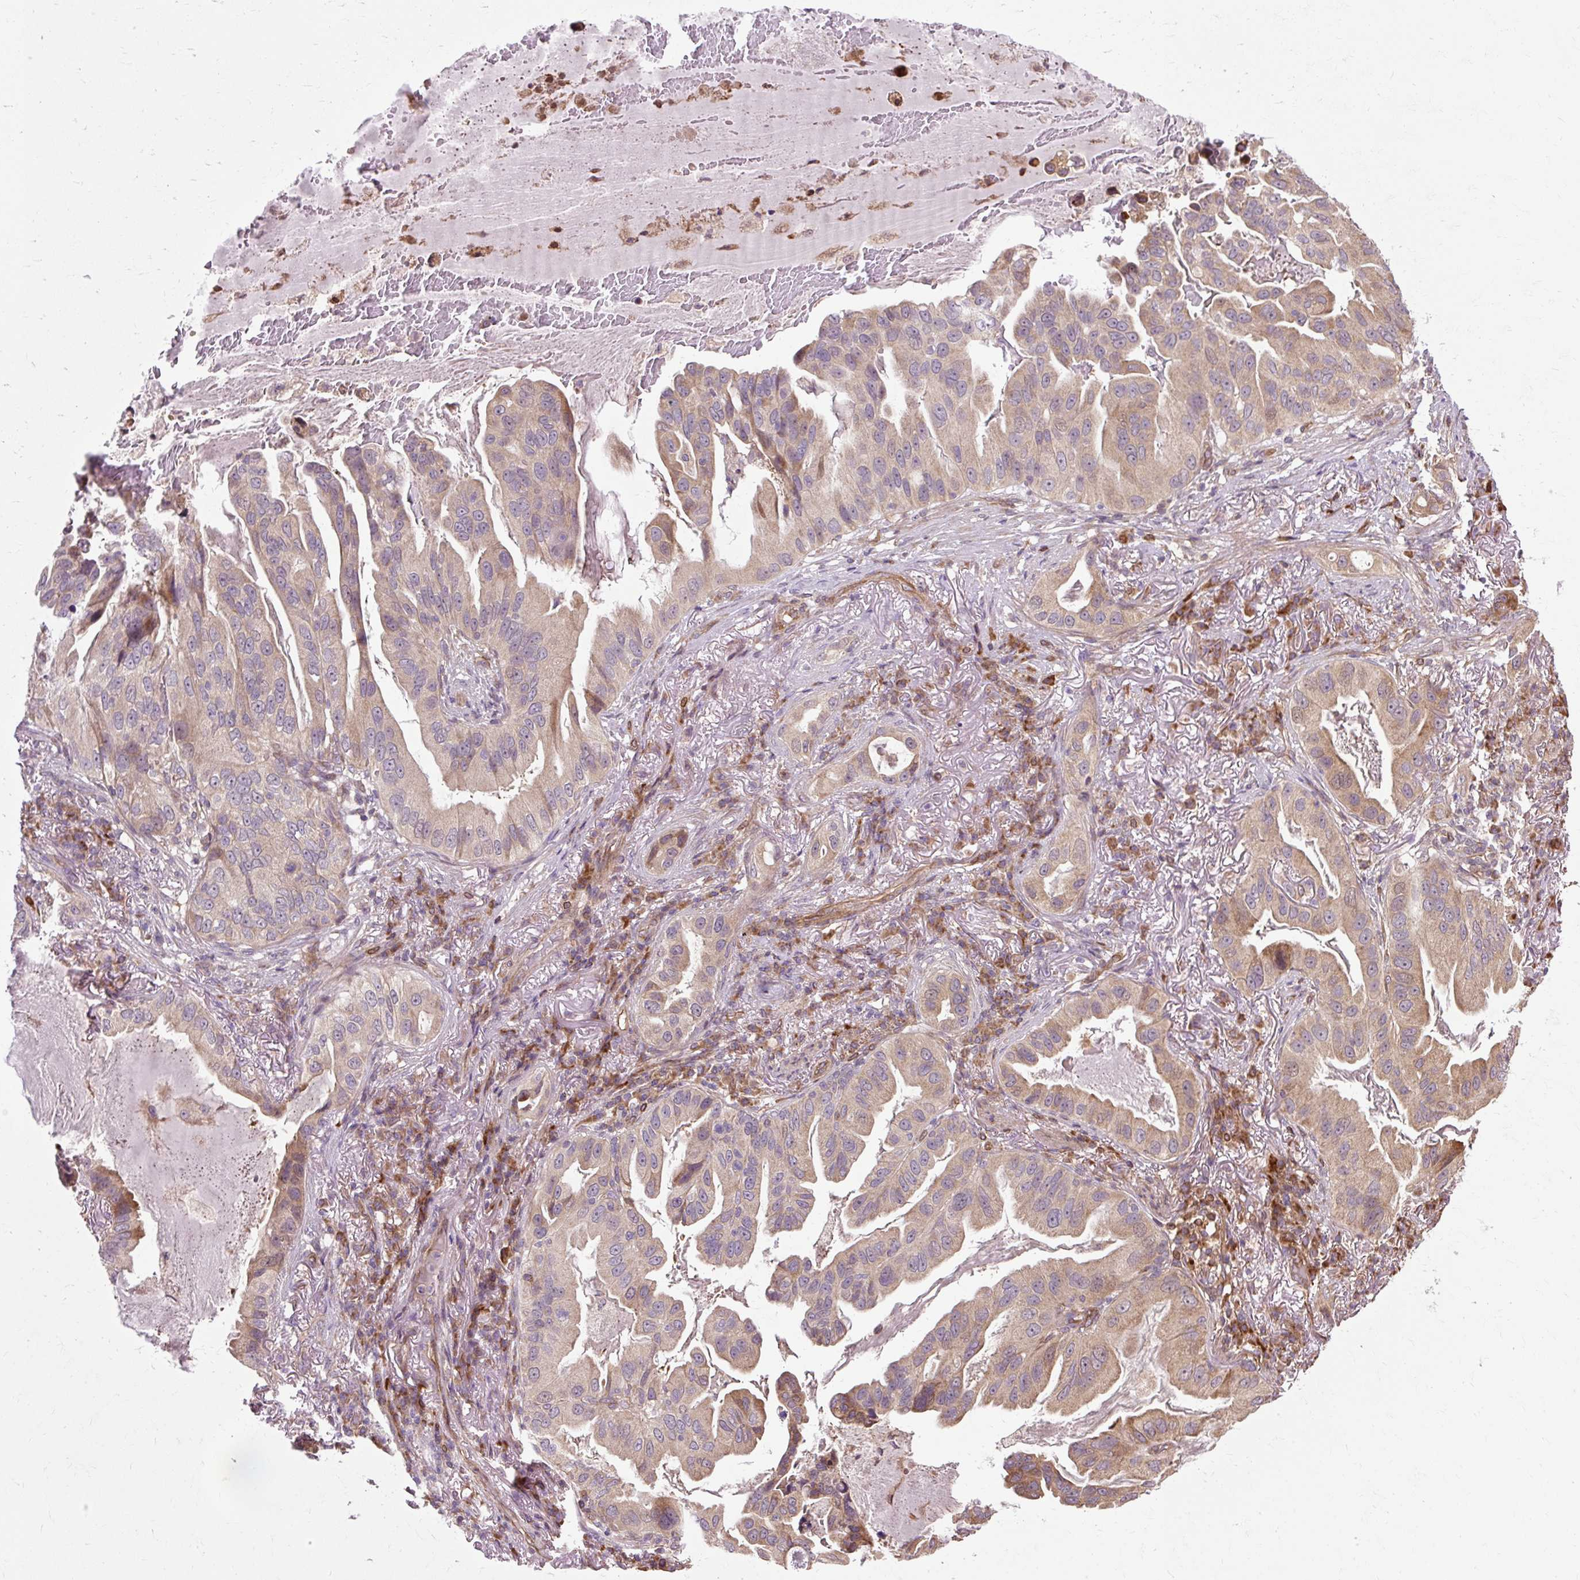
{"staining": {"intensity": "weak", "quantity": ">75%", "location": "cytoplasmic/membranous"}, "tissue": "lung cancer", "cell_type": "Tumor cells", "image_type": "cancer", "snomed": [{"axis": "morphology", "description": "Adenocarcinoma, NOS"}, {"axis": "topography", "description": "Lung"}], "caption": "Lung cancer stained with immunohistochemistry reveals weak cytoplasmic/membranous positivity in about >75% of tumor cells.", "gene": "FLRT1", "patient": {"sex": "female", "age": 69}}